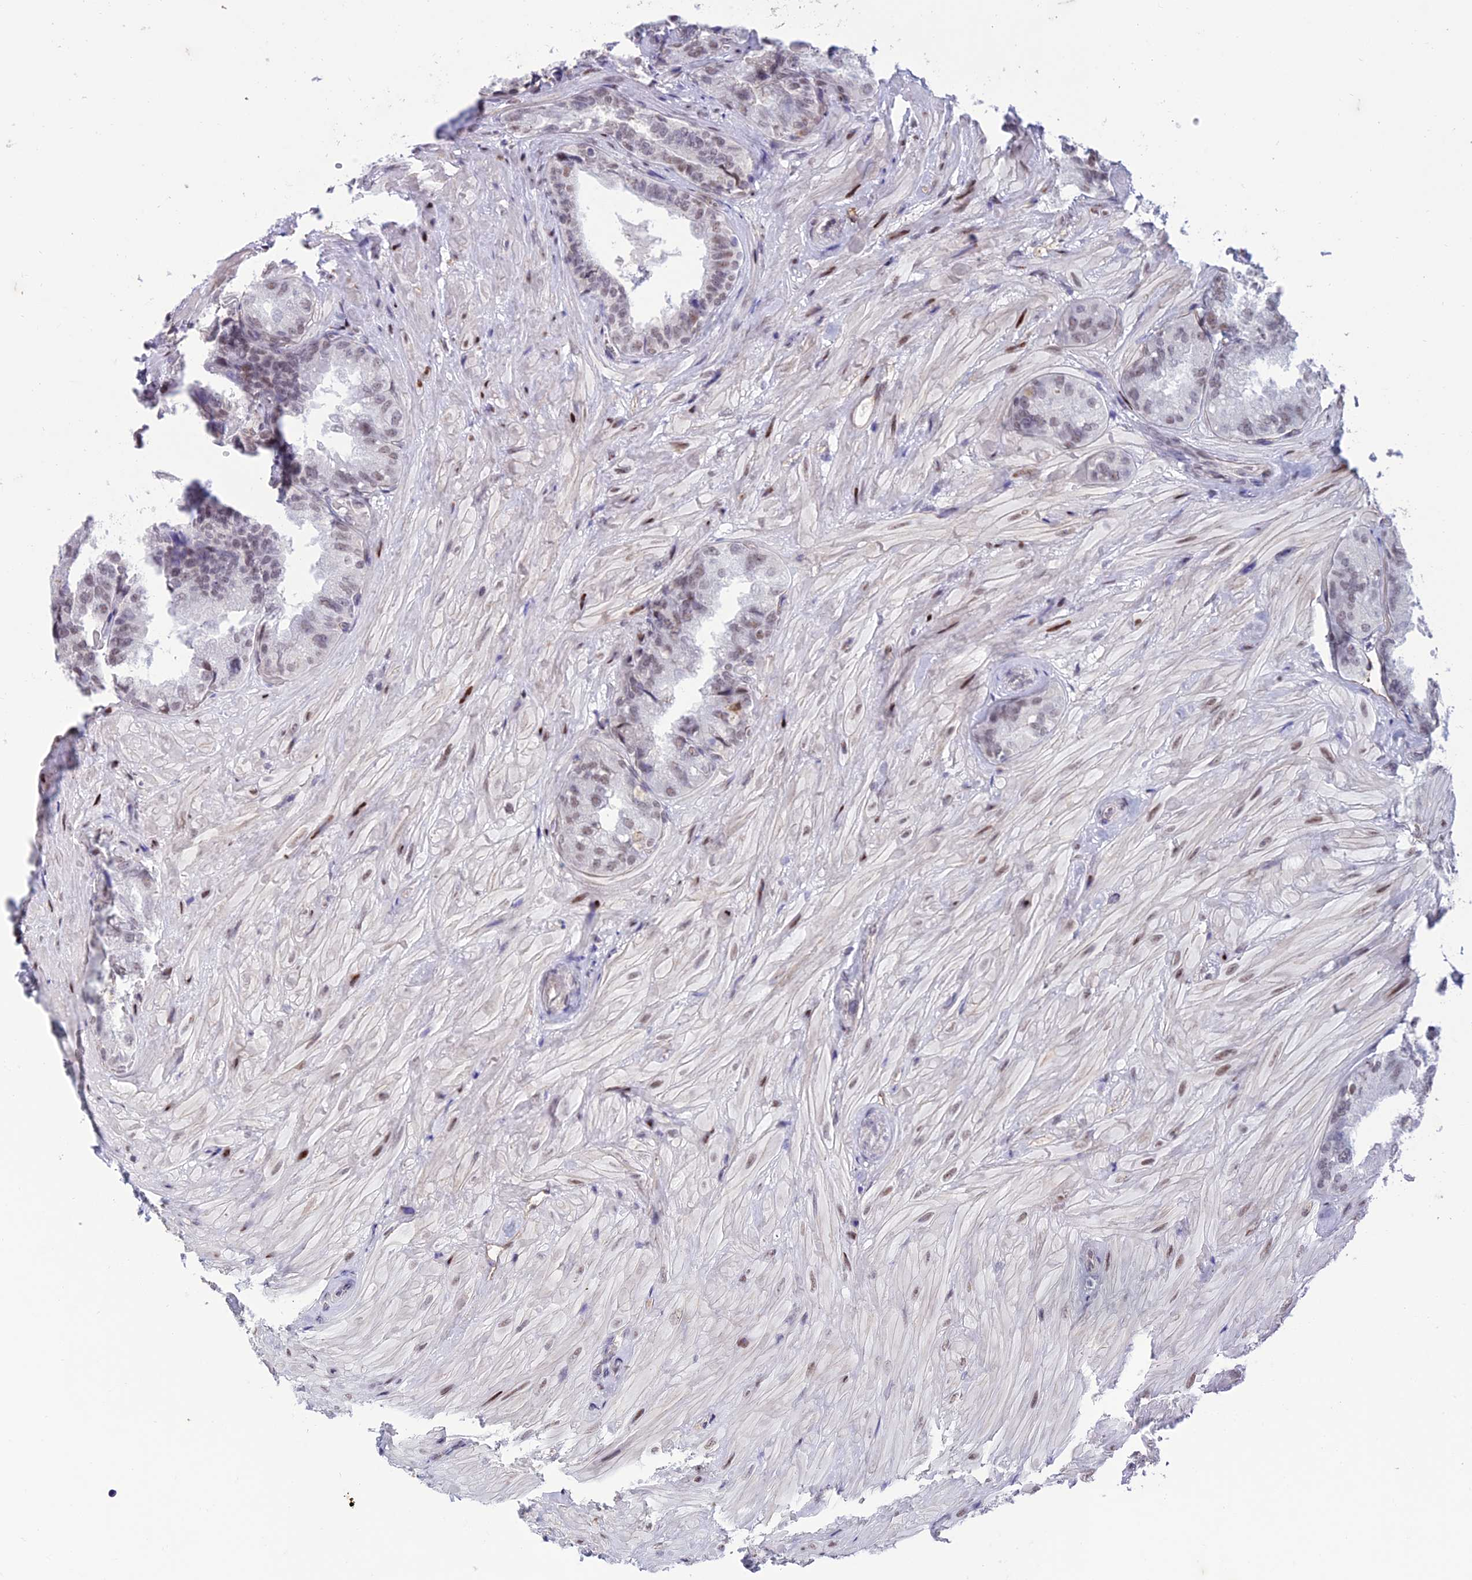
{"staining": {"intensity": "weak", "quantity": "25%-75%", "location": "nuclear"}, "tissue": "seminal vesicle", "cell_type": "Glandular cells", "image_type": "normal", "snomed": [{"axis": "morphology", "description": "Normal tissue, NOS"}, {"axis": "topography", "description": "Prostate and seminal vesicle, NOS"}, {"axis": "topography", "description": "Prostate"}, {"axis": "topography", "description": "Seminal veicle"}], "caption": "Brown immunohistochemical staining in benign human seminal vesicle reveals weak nuclear staining in about 25%-75% of glandular cells.", "gene": "RANBP3", "patient": {"sex": "male", "age": 67}}